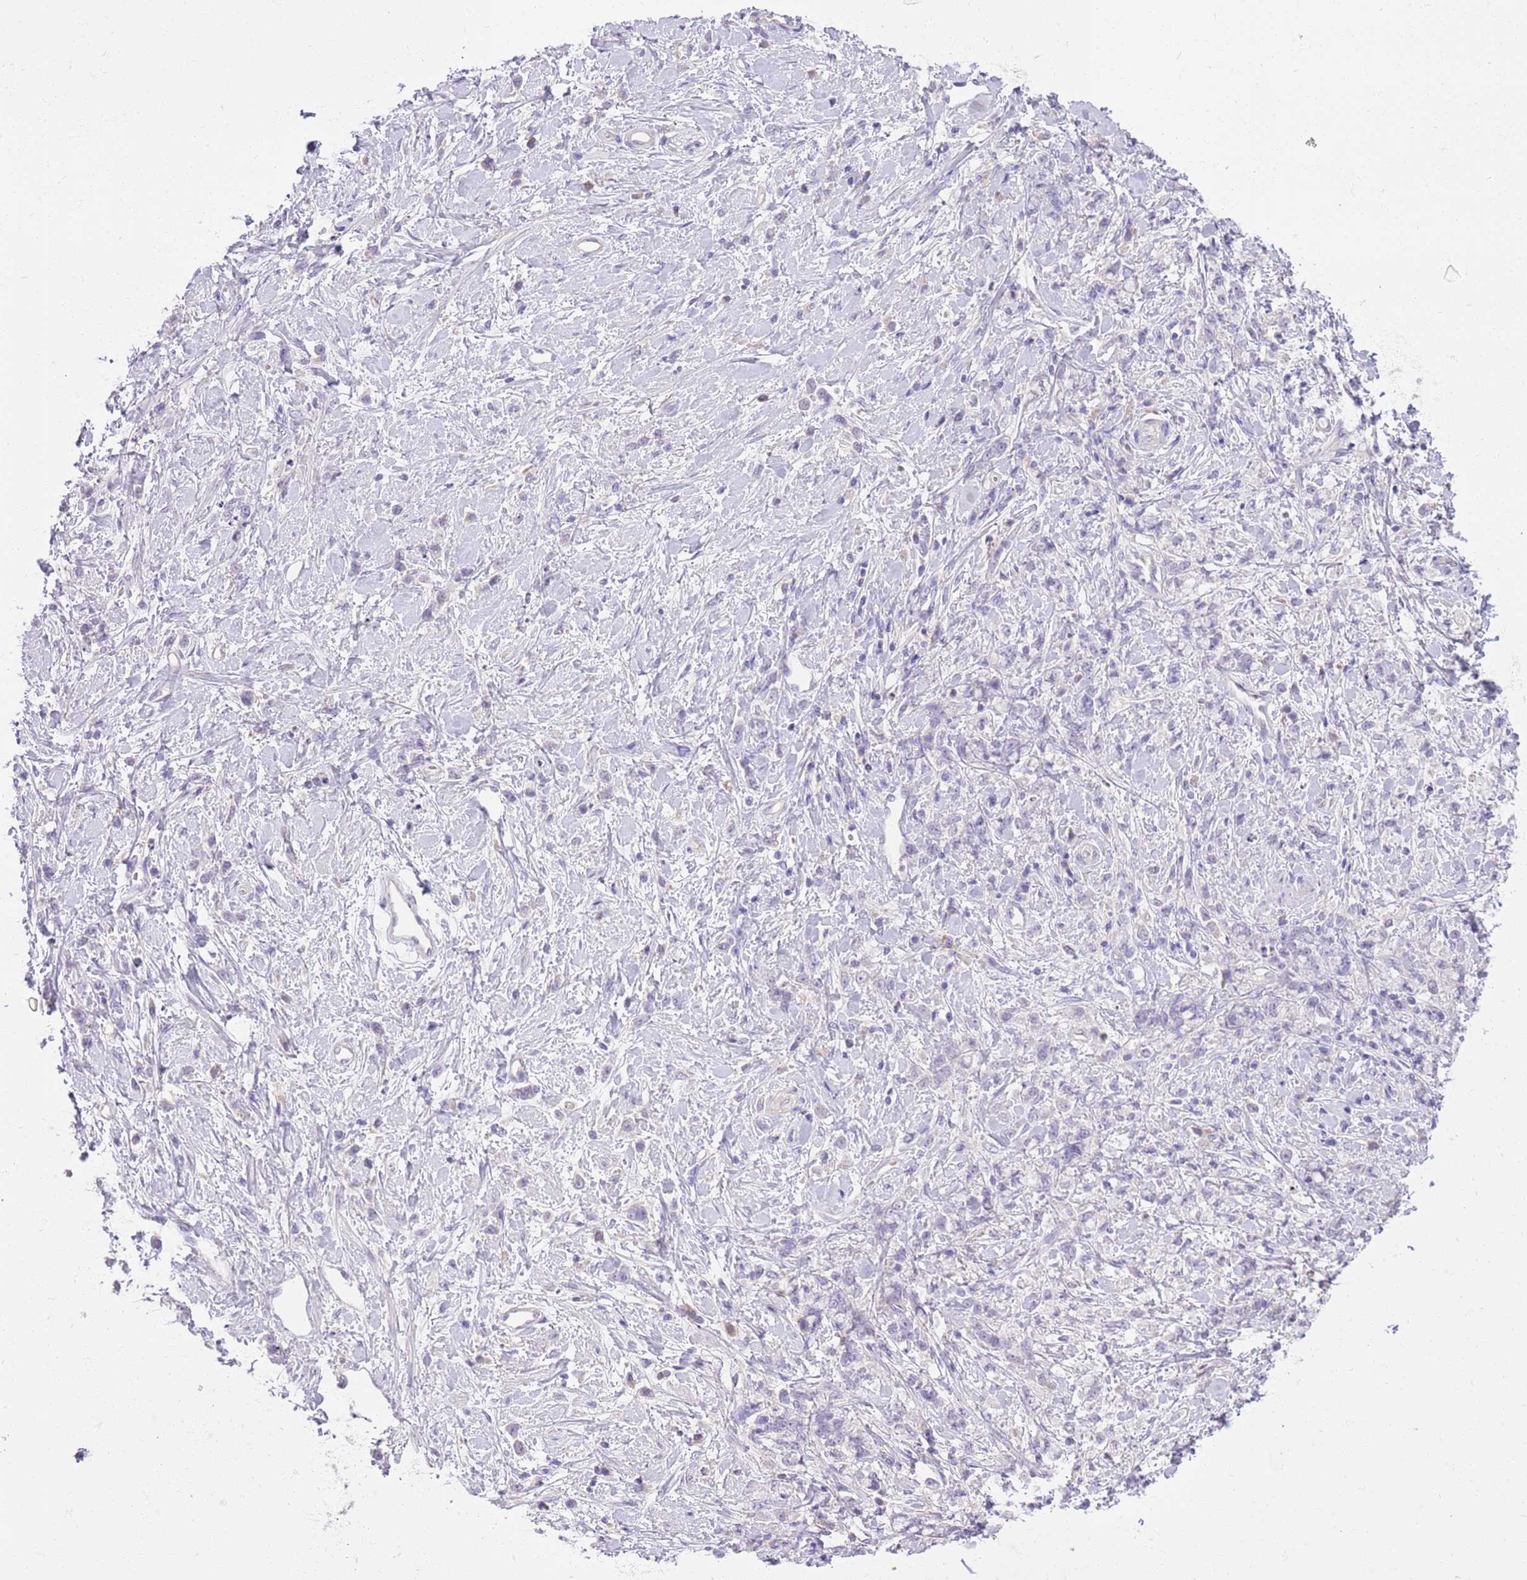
{"staining": {"intensity": "negative", "quantity": "none", "location": "none"}, "tissue": "stomach cancer", "cell_type": "Tumor cells", "image_type": "cancer", "snomed": [{"axis": "morphology", "description": "Adenocarcinoma, NOS"}, {"axis": "topography", "description": "Stomach"}], "caption": "This is an immunohistochemistry (IHC) image of human stomach cancer (adenocarcinoma). There is no expression in tumor cells.", "gene": "SFTPA1", "patient": {"sex": "female", "age": 60}}